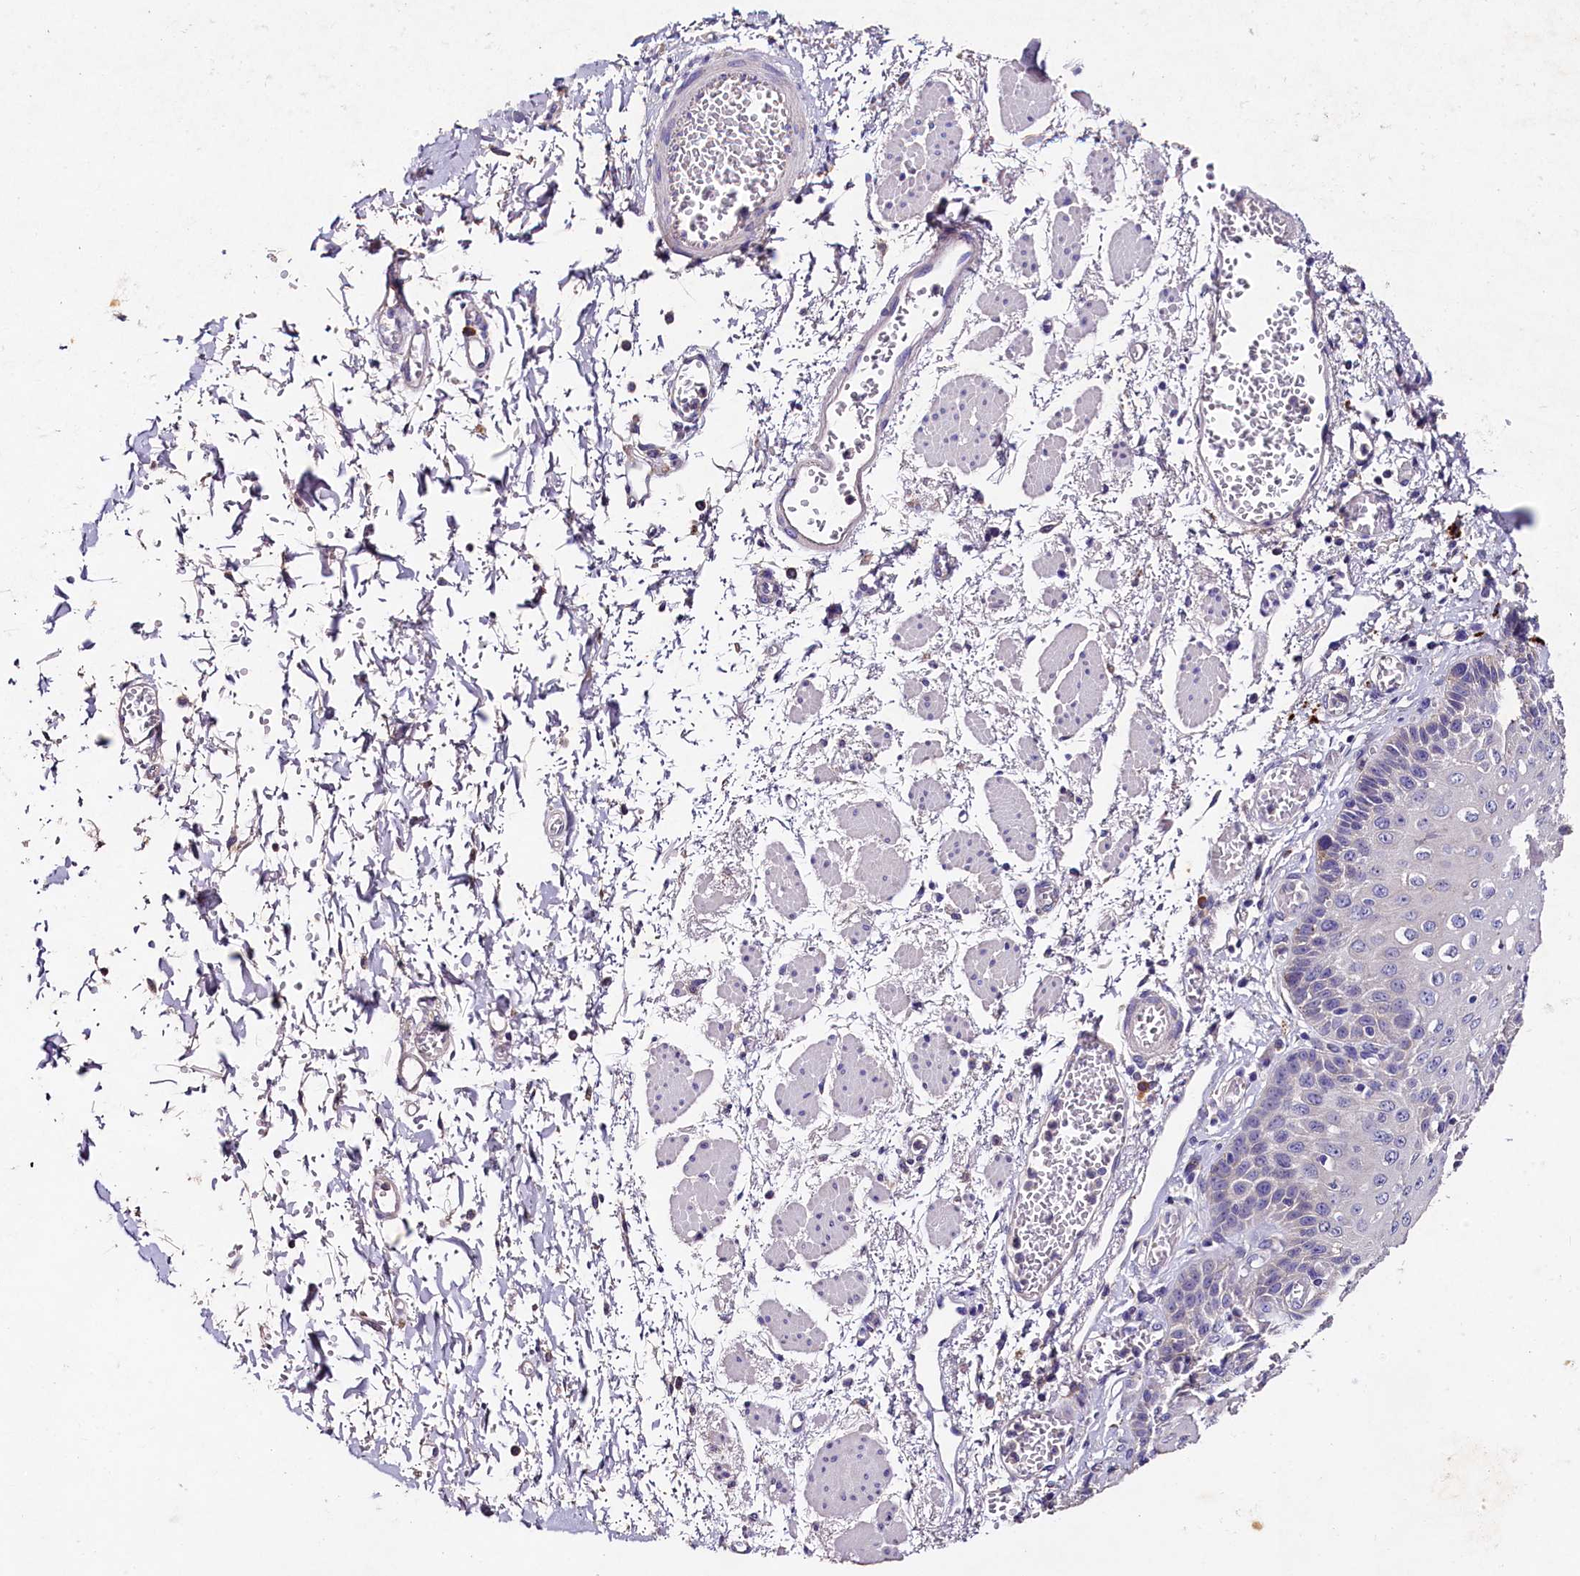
{"staining": {"intensity": "negative", "quantity": "none", "location": "none"}, "tissue": "esophagus", "cell_type": "Squamous epithelial cells", "image_type": "normal", "snomed": [{"axis": "morphology", "description": "Normal tissue, NOS"}, {"axis": "topography", "description": "Esophagus"}], "caption": "Normal esophagus was stained to show a protein in brown. There is no significant expression in squamous epithelial cells.", "gene": "ST7L", "patient": {"sex": "male", "age": 81}}